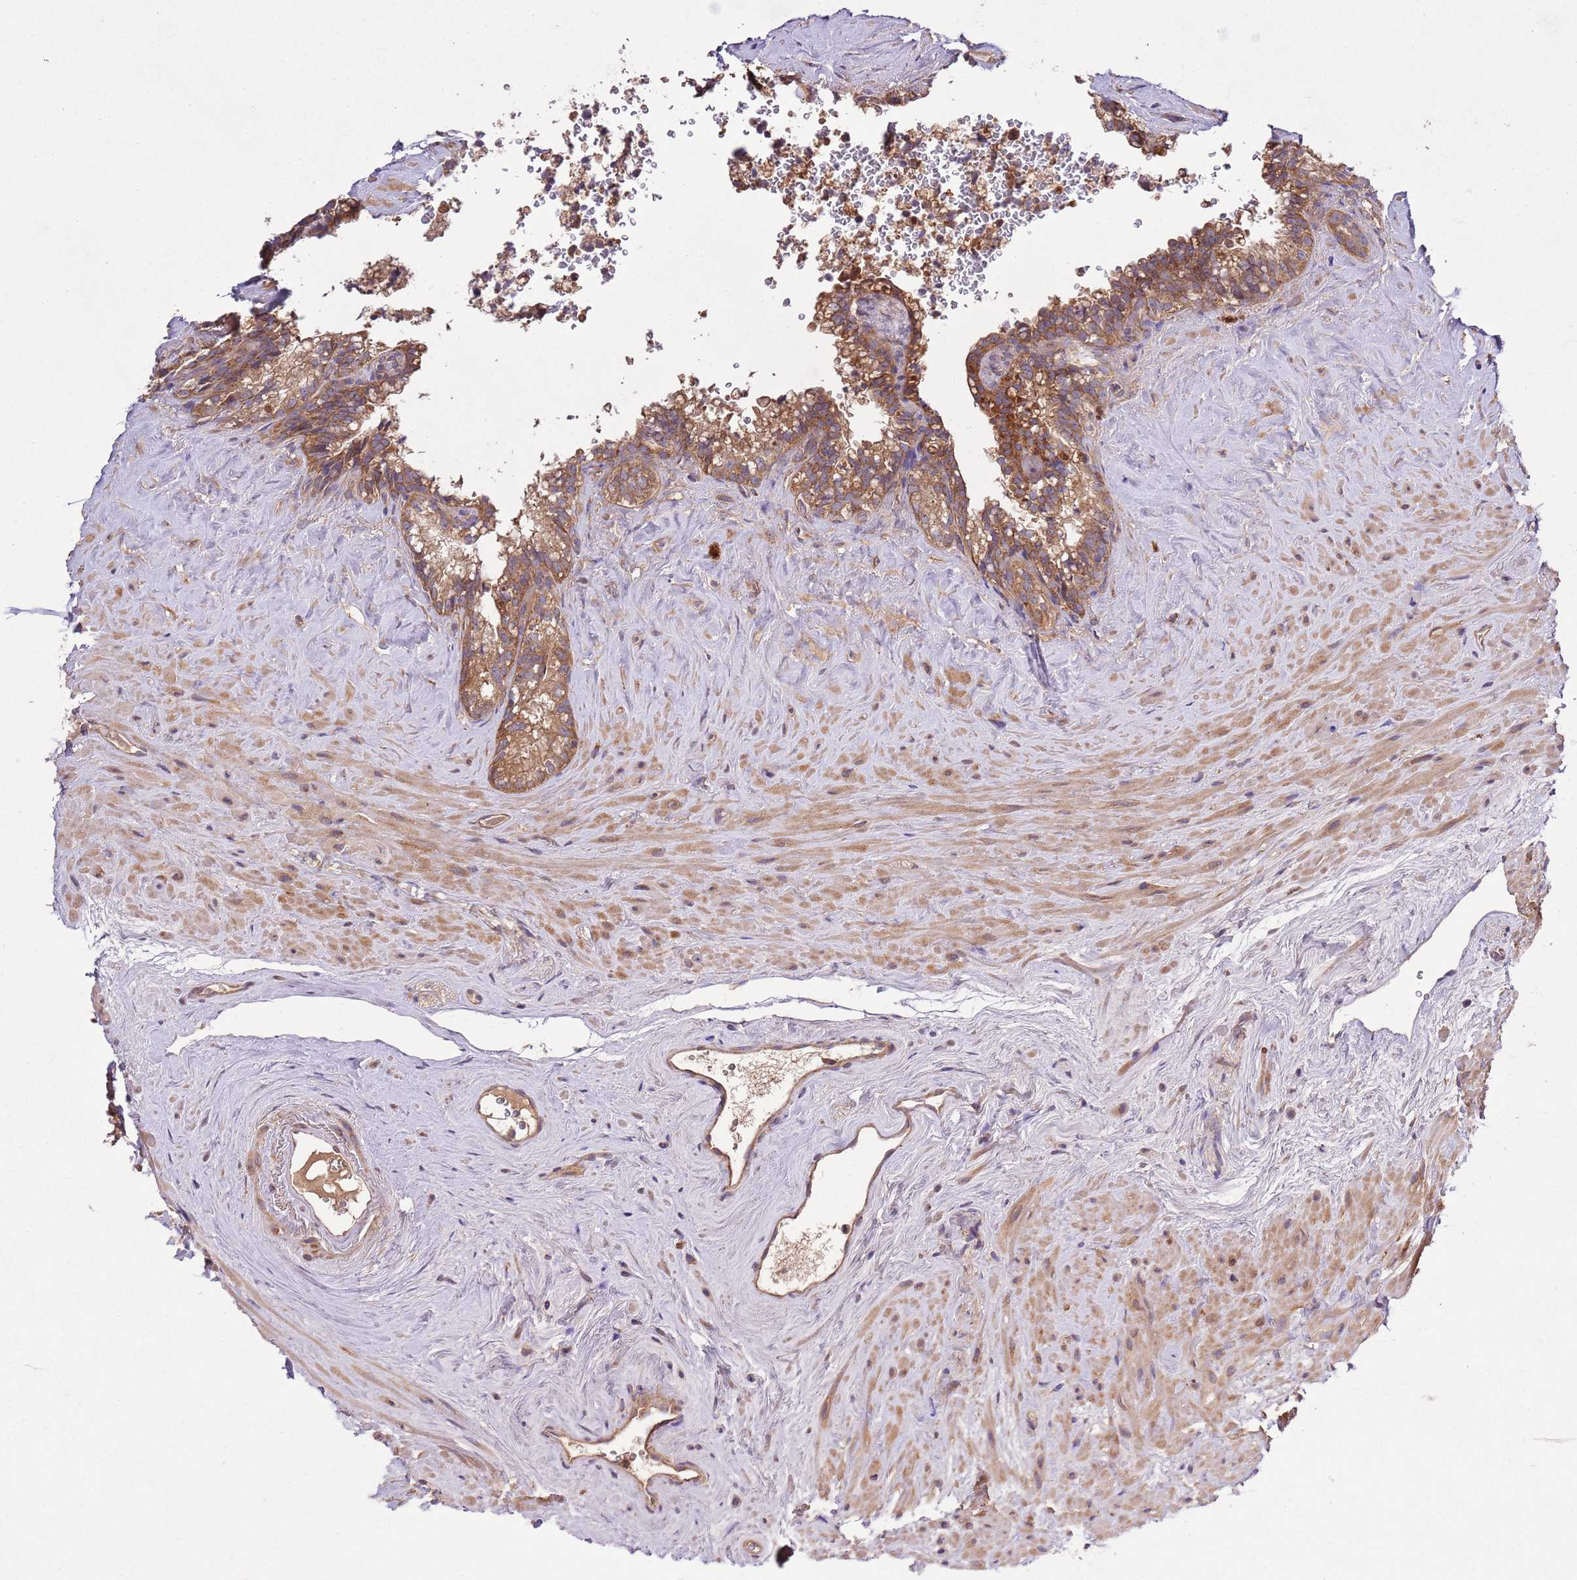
{"staining": {"intensity": "strong", "quantity": ">75%", "location": "cytoplasmic/membranous"}, "tissue": "seminal vesicle", "cell_type": "Glandular cells", "image_type": "normal", "snomed": [{"axis": "morphology", "description": "Normal tissue, NOS"}, {"axis": "topography", "description": "Prostate"}, {"axis": "topography", "description": "Seminal veicle"}], "caption": "Immunohistochemistry staining of normal seminal vesicle, which demonstrates high levels of strong cytoplasmic/membranous expression in approximately >75% of glandular cells indicating strong cytoplasmic/membranous protein expression. The staining was performed using DAB (brown) for protein detection and nuclei were counterstained in hematoxylin (blue).", "gene": "MFNG", "patient": {"sex": "male", "age": 79}}